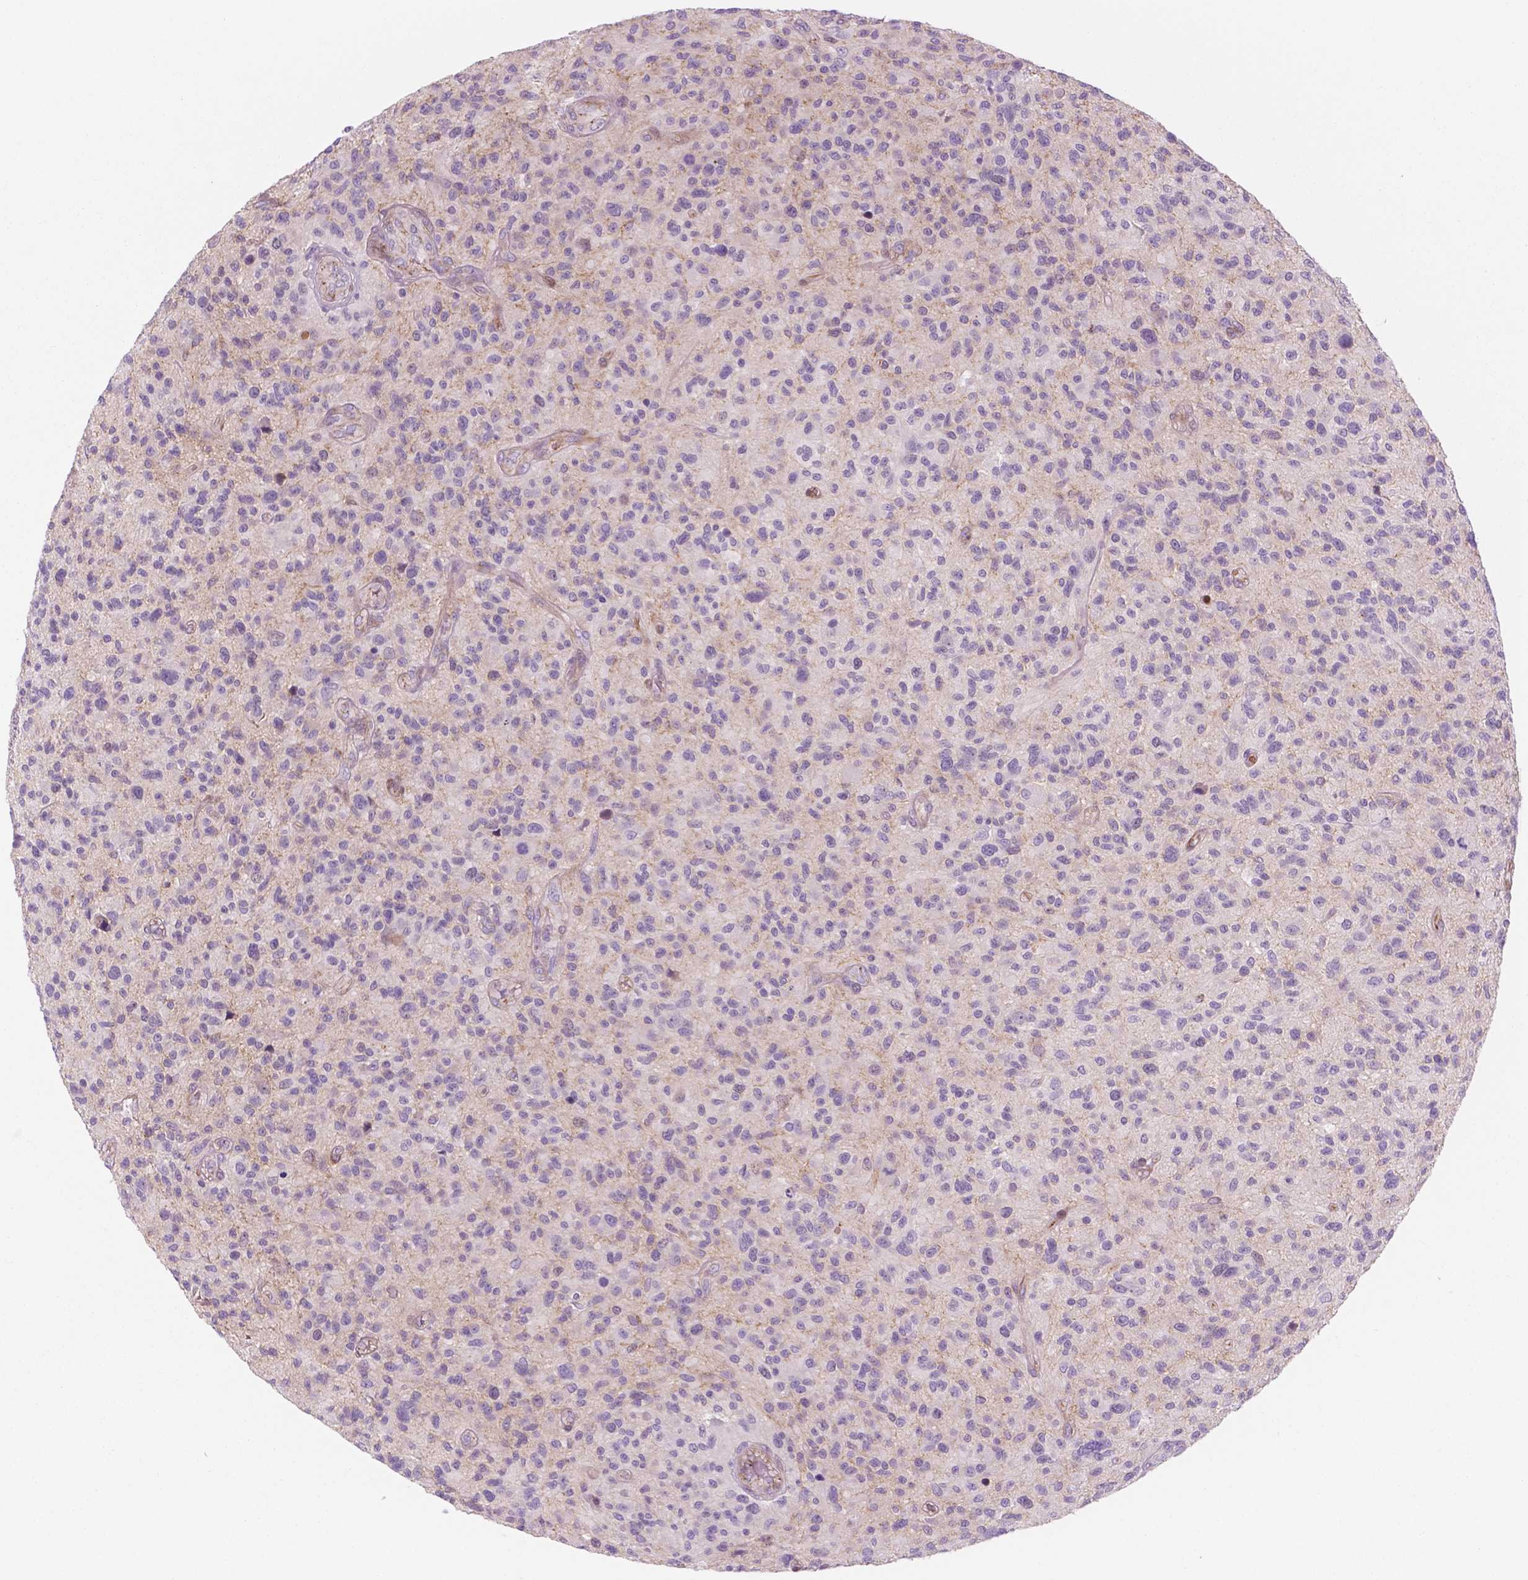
{"staining": {"intensity": "negative", "quantity": "none", "location": "none"}, "tissue": "glioma", "cell_type": "Tumor cells", "image_type": "cancer", "snomed": [{"axis": "morphology", "description": "Glioma, malignant, High grade"}, {"axis": "topography", "description": "Brain"}], "caption": "High power microscopy micrograph of an immunohistochemistry histopathology image of malignant glioma (high-grade), revealing no significant positivity in tumor cells.", "gene": "RND3", "patient": {"sex": "male", "age": 47}}